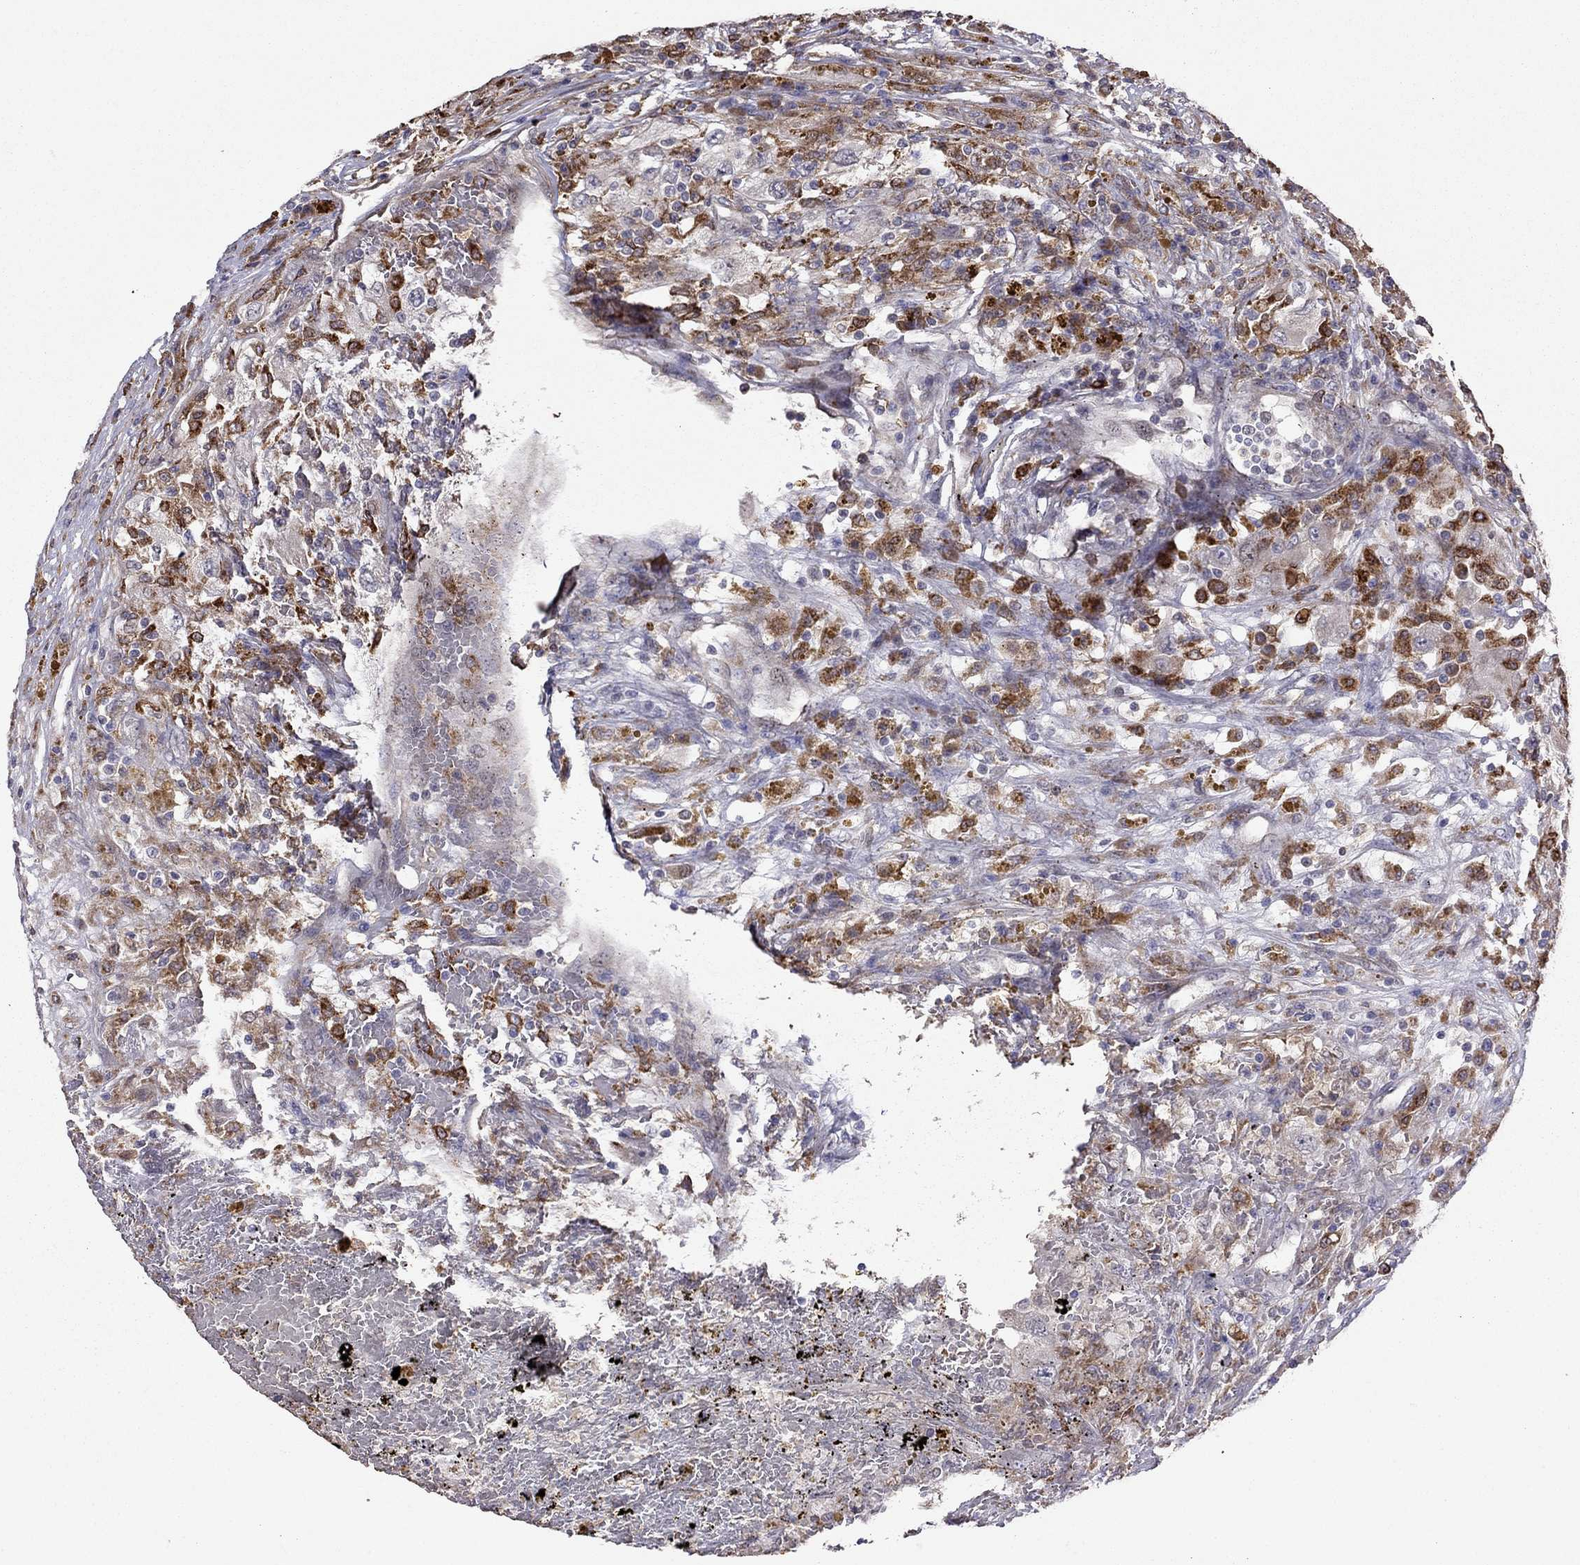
{"staining": {"intensity": "negative", "quantity": "none", "location": "none"}, "tissue": "renal cancer", "cell_type": "Tumor cells", "image_type": "cancer", "snomed": [{"axis": "morphology", "description": "Adenocarcinoma, NOS"}, {"axis": "topography", "description": "Kidney"}], "caption": "This histopathology image is of renal adenocarcinoma stained with IHC to label a protein in brown with the nuclei are counter-stained blue. There is no expression in tumor cells.", "gene": "ADAM28", "patient": {"sex": "female", "age": 67}}